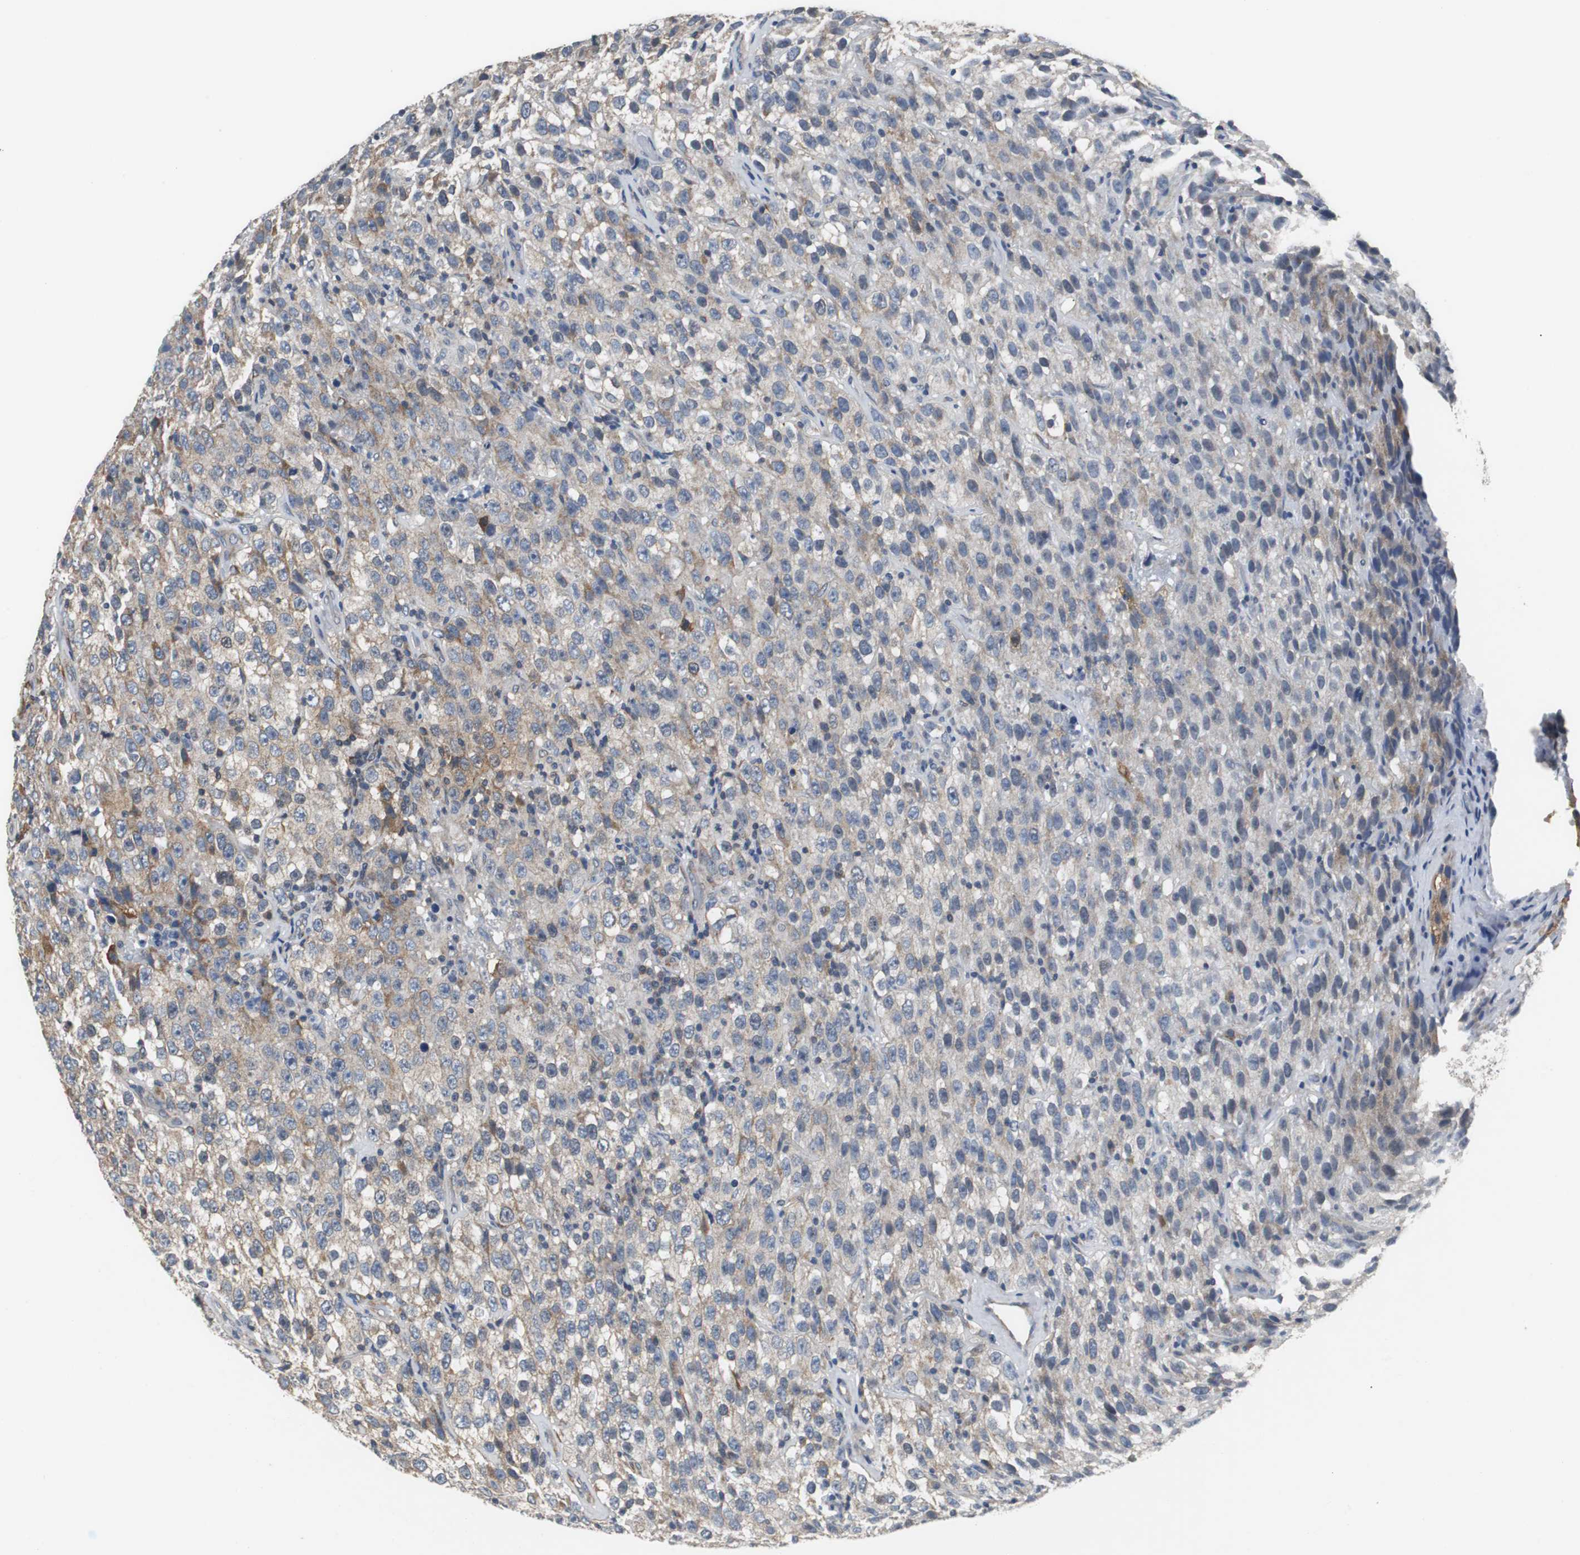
{"staining": {"intensity": "moderate", "quantity": ">75%", "location": "cytoplasmic/membranous"}, "tissue": "testis cancer", "cell_type": "Tumor cells", "image_type": "cancer", "snomed": [{"axis": "morphology", "description": "Seminoma, NOS"}, {"axis": "topography", "description": "Testis"}], "caption": "This histopathology image exhibits immunohistochemistry staining of human testis seminoma, with medium moderate cytoplasmic/membranous staining in approximately >75% of tumor cells.", "gene": "ISCU", "patient": {"sex": "male", "age": 52}}